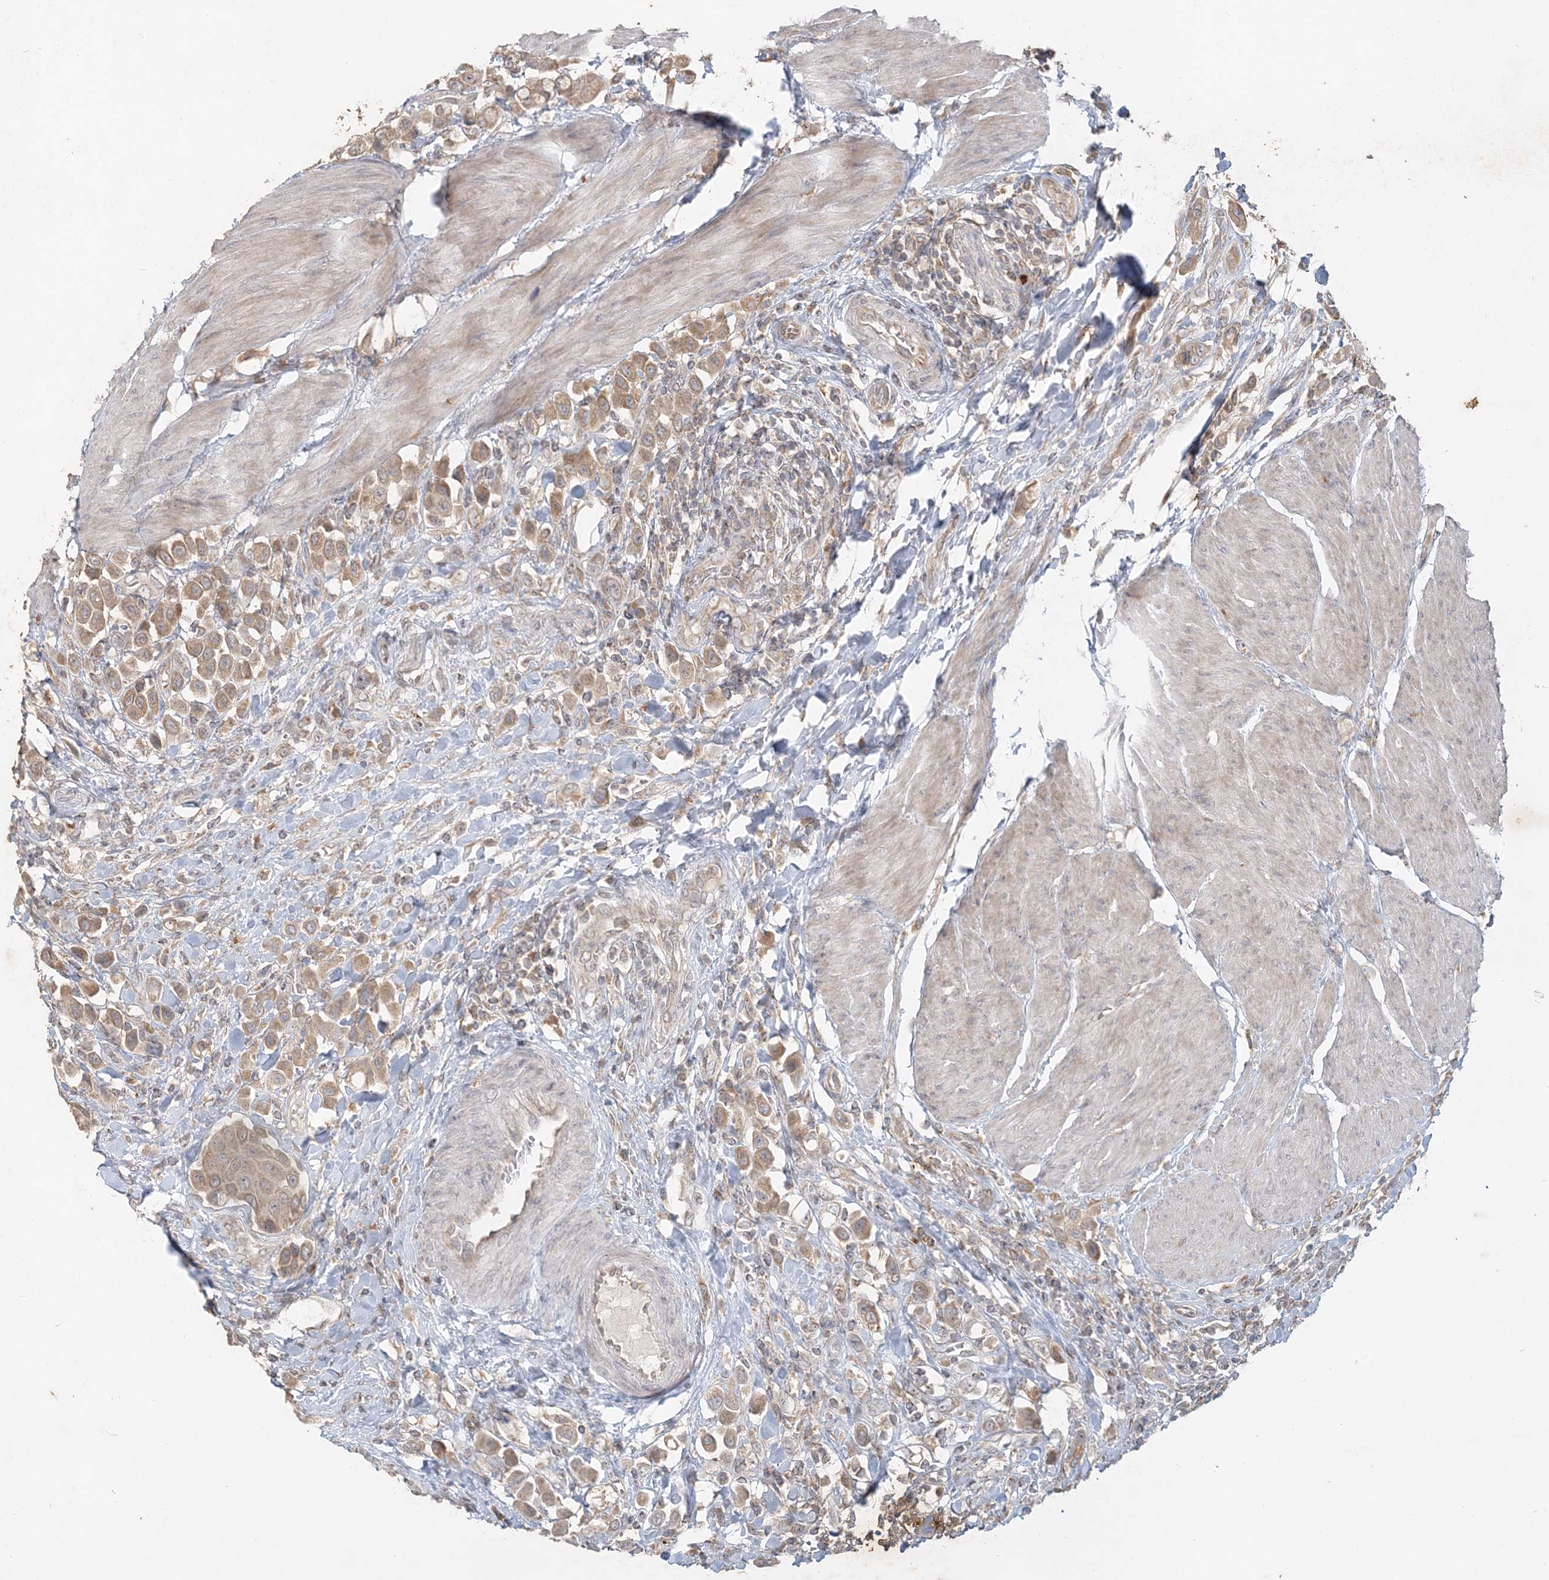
{"staining": {"intensity": "moderate", "quantity": ">75%", "location": "cytoplasmic/membranous"}, "tissue": "urothelial cancer", "cell_type": "Tumor cells", "image_type": "cancer", "snomed": [{"axis": "morphology", "description": "Urothelial carcinoma, High grade"}, {"axis": "topography", "description": "Urinary bladder"}], "caption": "Tumor cells show medium levels of moderate cytoplasmic/membranous positivity in about >75% of cells in urothelial cancer. The staining was performed using DAB to visualize the protein expression in brown, while the nuclei were stained in blue with hematoxylin (Magnification: 20x).", "gene": "RAB14", "patient": {"sex": "male", "age": 50}}